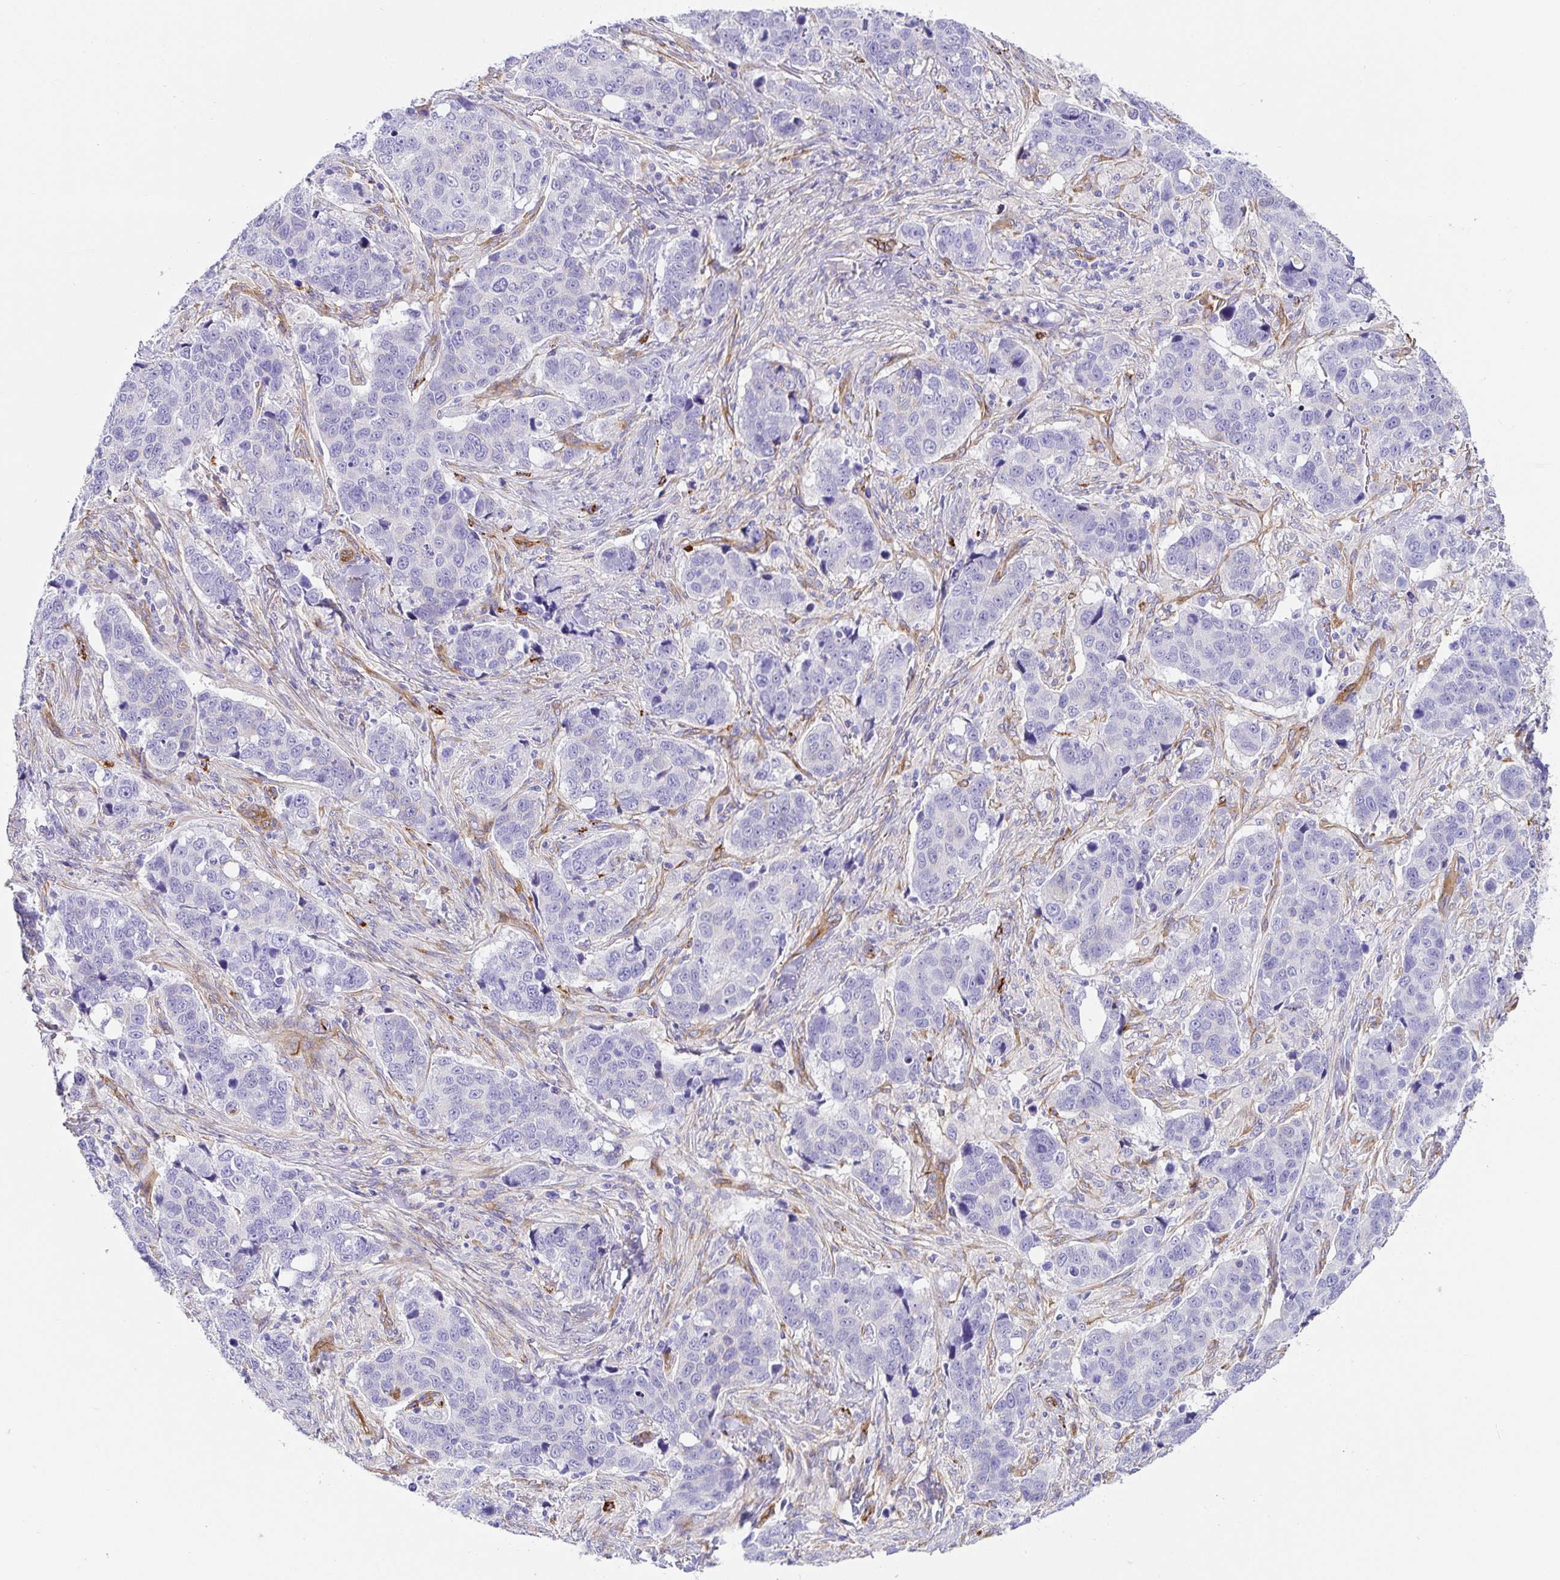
{"staining": {"intensity": "negative", "quantity": "none", "location": "none"}, "tissue": "lung cancer", "cell_type": "Tumor cells", "image_type": "cancer", "snomed": [{"axis": "morphology", "description": "Squamous cell carcinoma, NOS"}, {"axis": "topography", "description": "Lymph node"}, {"axis": "topography", "description": "Lung"}], "caption": "This histopathology image is of lung cancer stained with IHC to label a protein in brown with the nuclei are counter-stained blue. There is no positivity in tumor cells.", "gene": "DOCK1", "patient": {"sex": "male", "age": 61}}